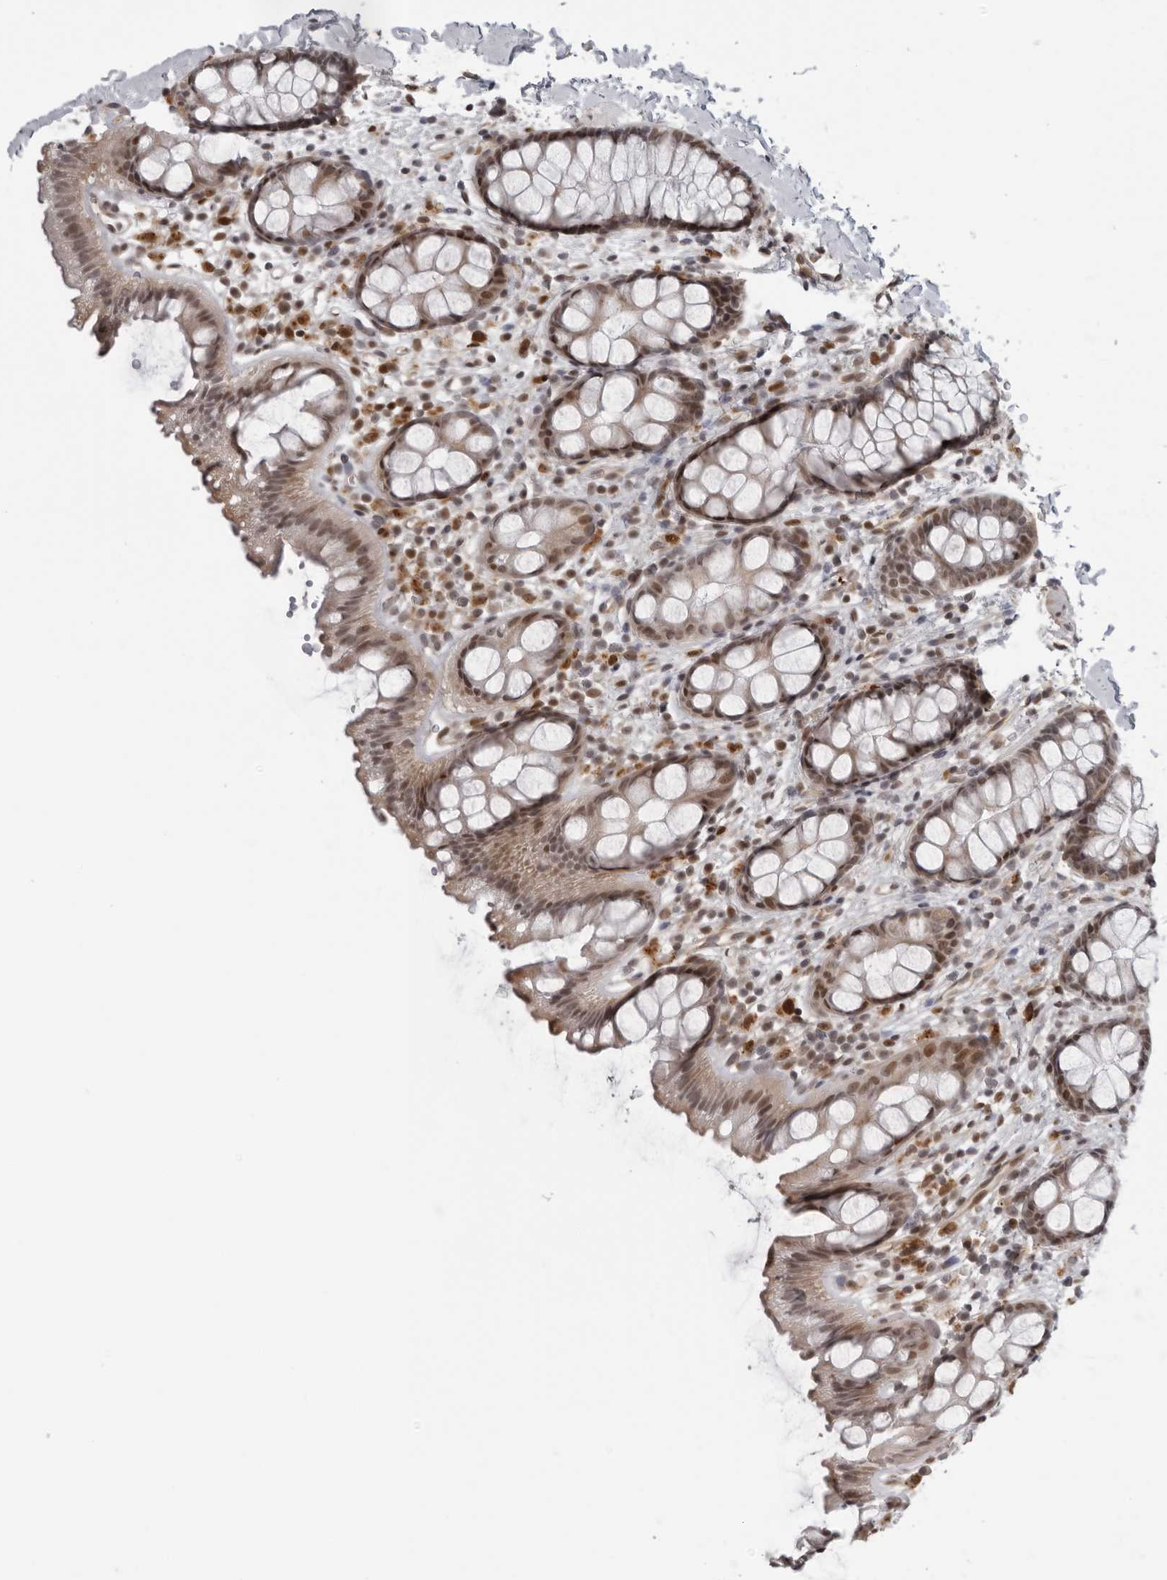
{"staining": {"intensity": "moderate", "quantity": ">75%", "location": "nuclear"}, "tissue": "rectum", "cell_type": "Glandular cells", "image_type": "normal", "snomed": [{"axis": "morphology", "description": "Normal tissue, NOS"}, {"axis": "topography", "description": "Rectum"}], "caption": "Moderate nuclear protein staining is present in approximately >75% of glandular cells in rectum. (brown staining indicates protein expression, while blue staining denotes nuclei).", "gene": "MAF", "patient": {"sex": "female", "age": 65}}